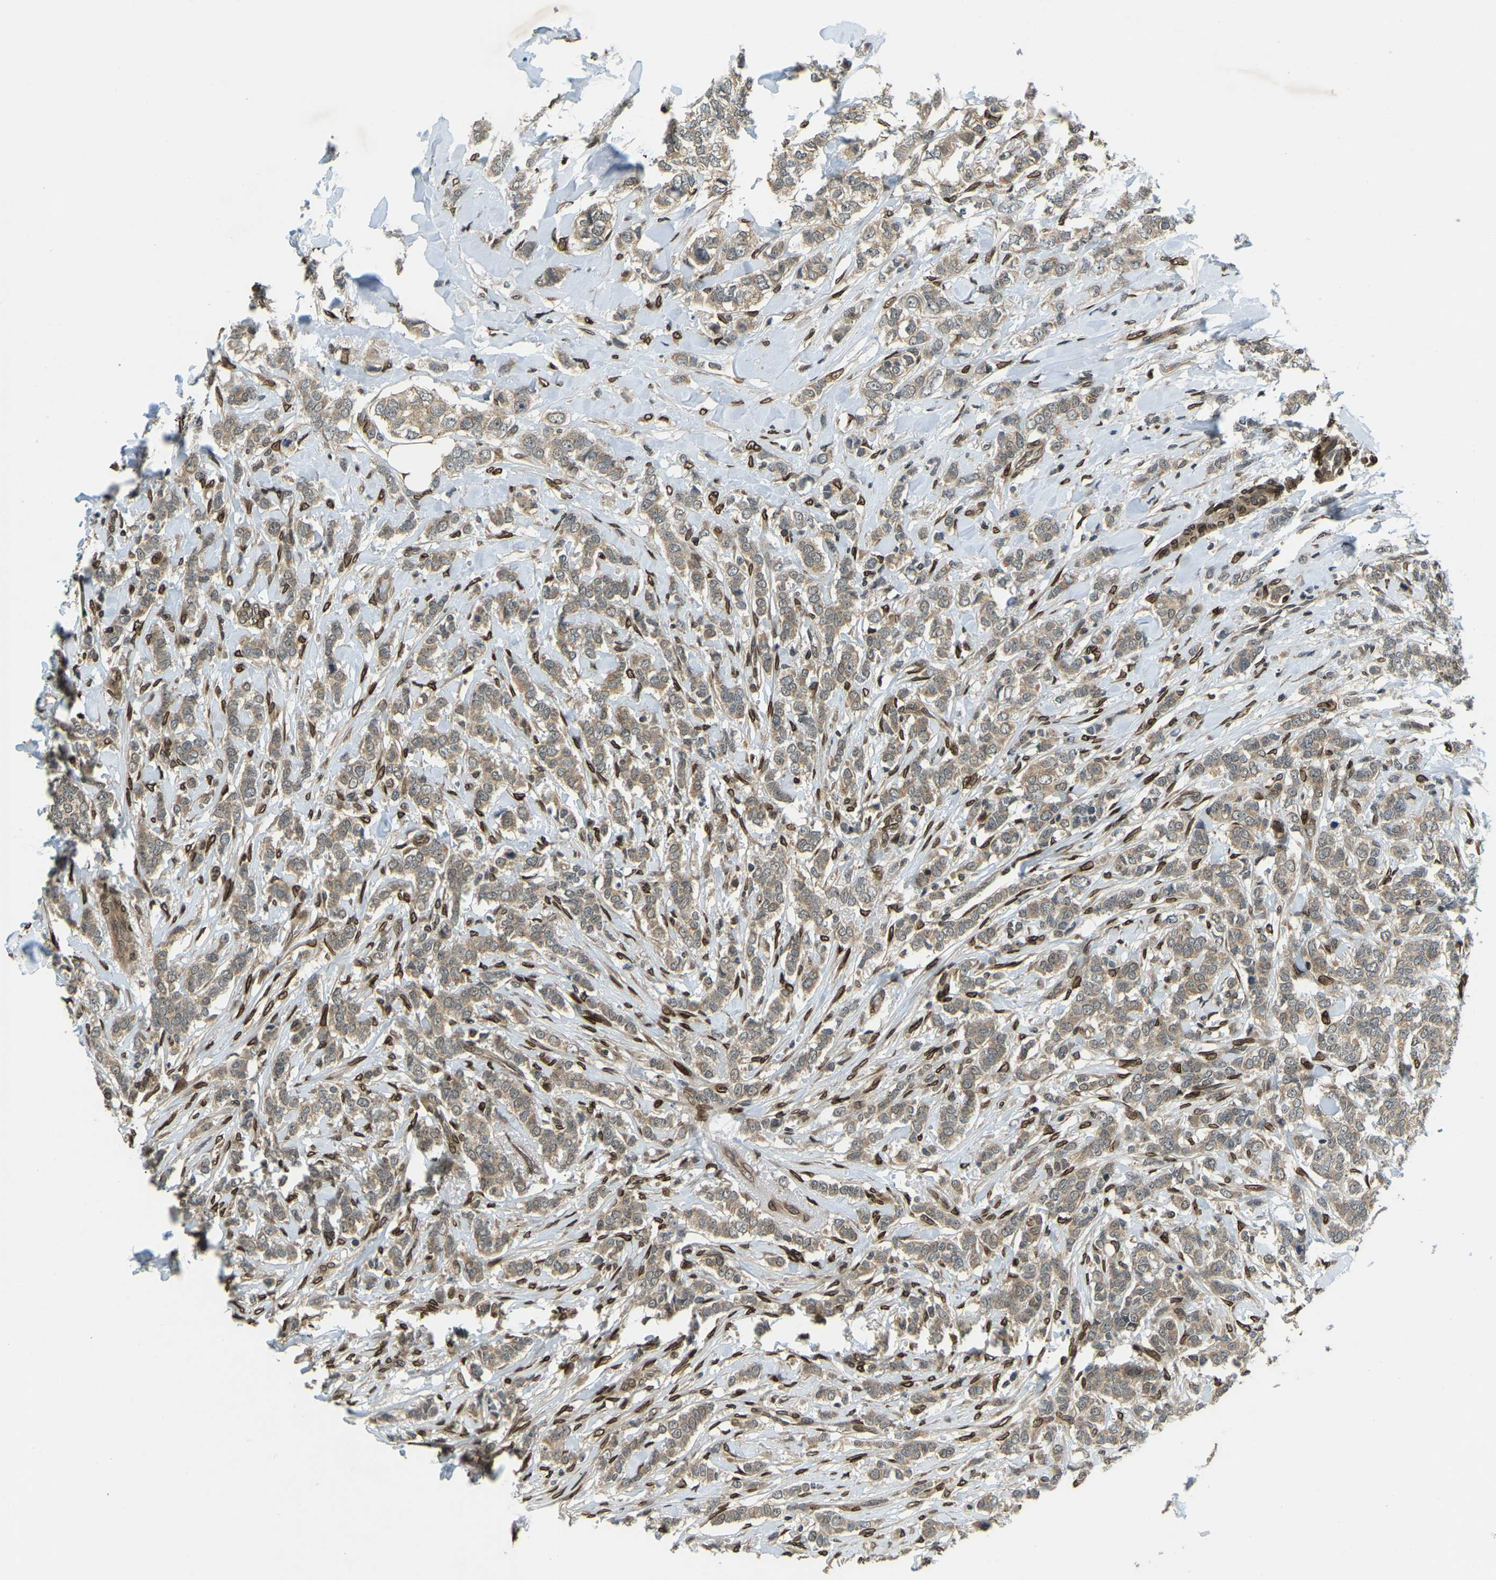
{"staining": {"intensity": "weak", "quantity": ">75%", "location": "cytoplasmic/membranous"}, "tissue": "breast cancer", "cell_type": "Tumor cells", "image_type": "cancer", "snomed": [{"axis": "morphology", "description": "Lobular carcinoma"}, {"axis": "topography", "description": "Skin"}, {"axis": "topography", "description": "Breast"}], "caption": "The image displays a brown stain indicating the presence of a protein in the cytoplasmic/membranous of tumor cells in breast cancer. The staining was performed using DAB (3,3'-diaminobenzidine) to visualize the protein expression in brown, while the nuclei were stained in blue with hematoxylin (Magnification: 20x).", "gene": "SYNE1", "patient": {"sex": "female", "age": 46}}